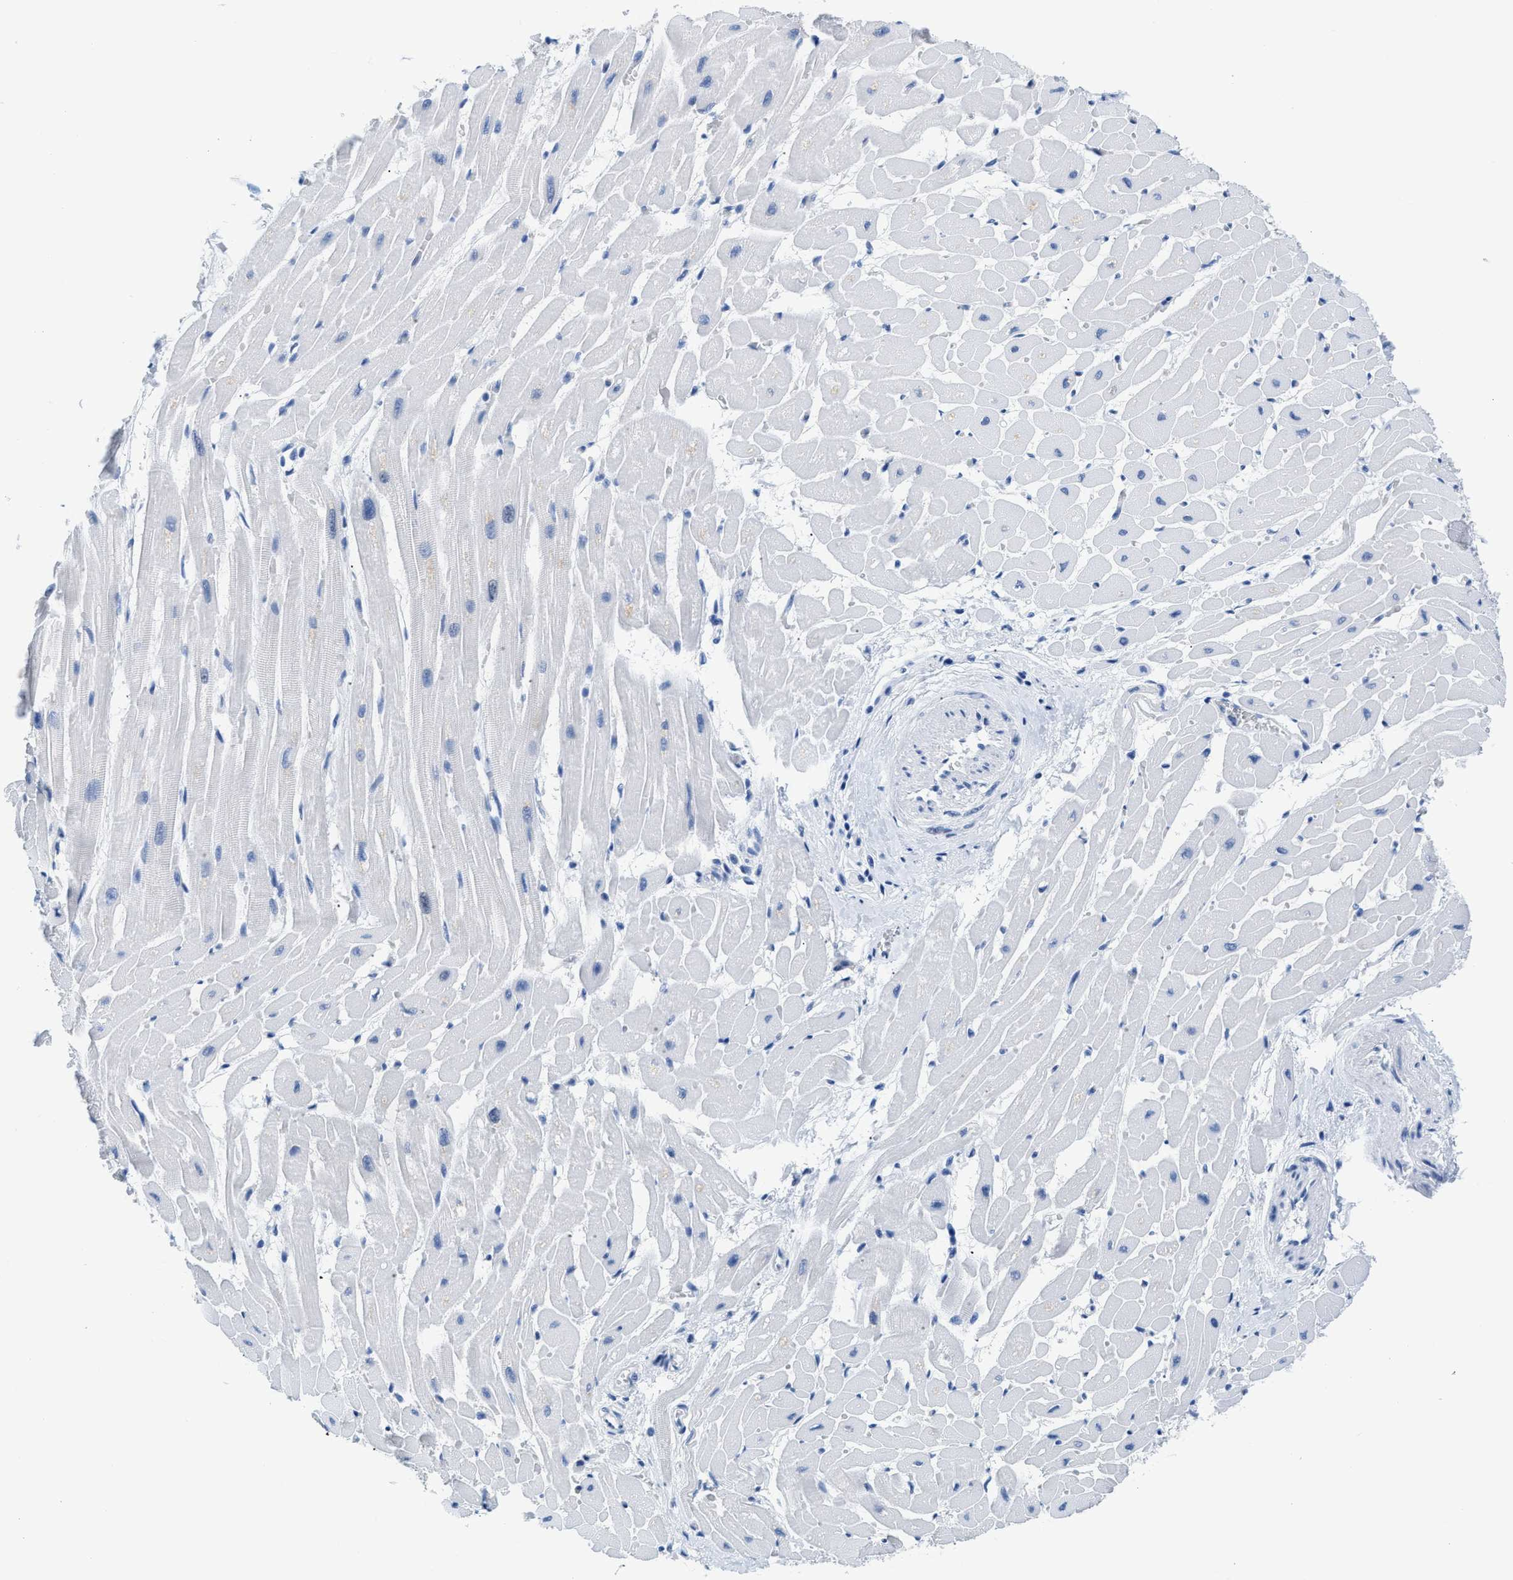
{"staining": {"intensity": "negative", "quantity": "none", "location": "none"}, "tissue": "heart muscle", "cell_type": "Cardiomyocytes", "image_type": "normal", "snomed": [{"axis": "morphology", "description": "Normal tissue, NOS"}, {"axis": "topography", "description": "Heart"}], "caption": "A micrograph of heart muscle stained for a protein shows no brown staining in cardiomyocytes.", "gene": "NFATC2", "patient": {"sex": "male", "age": 45}}